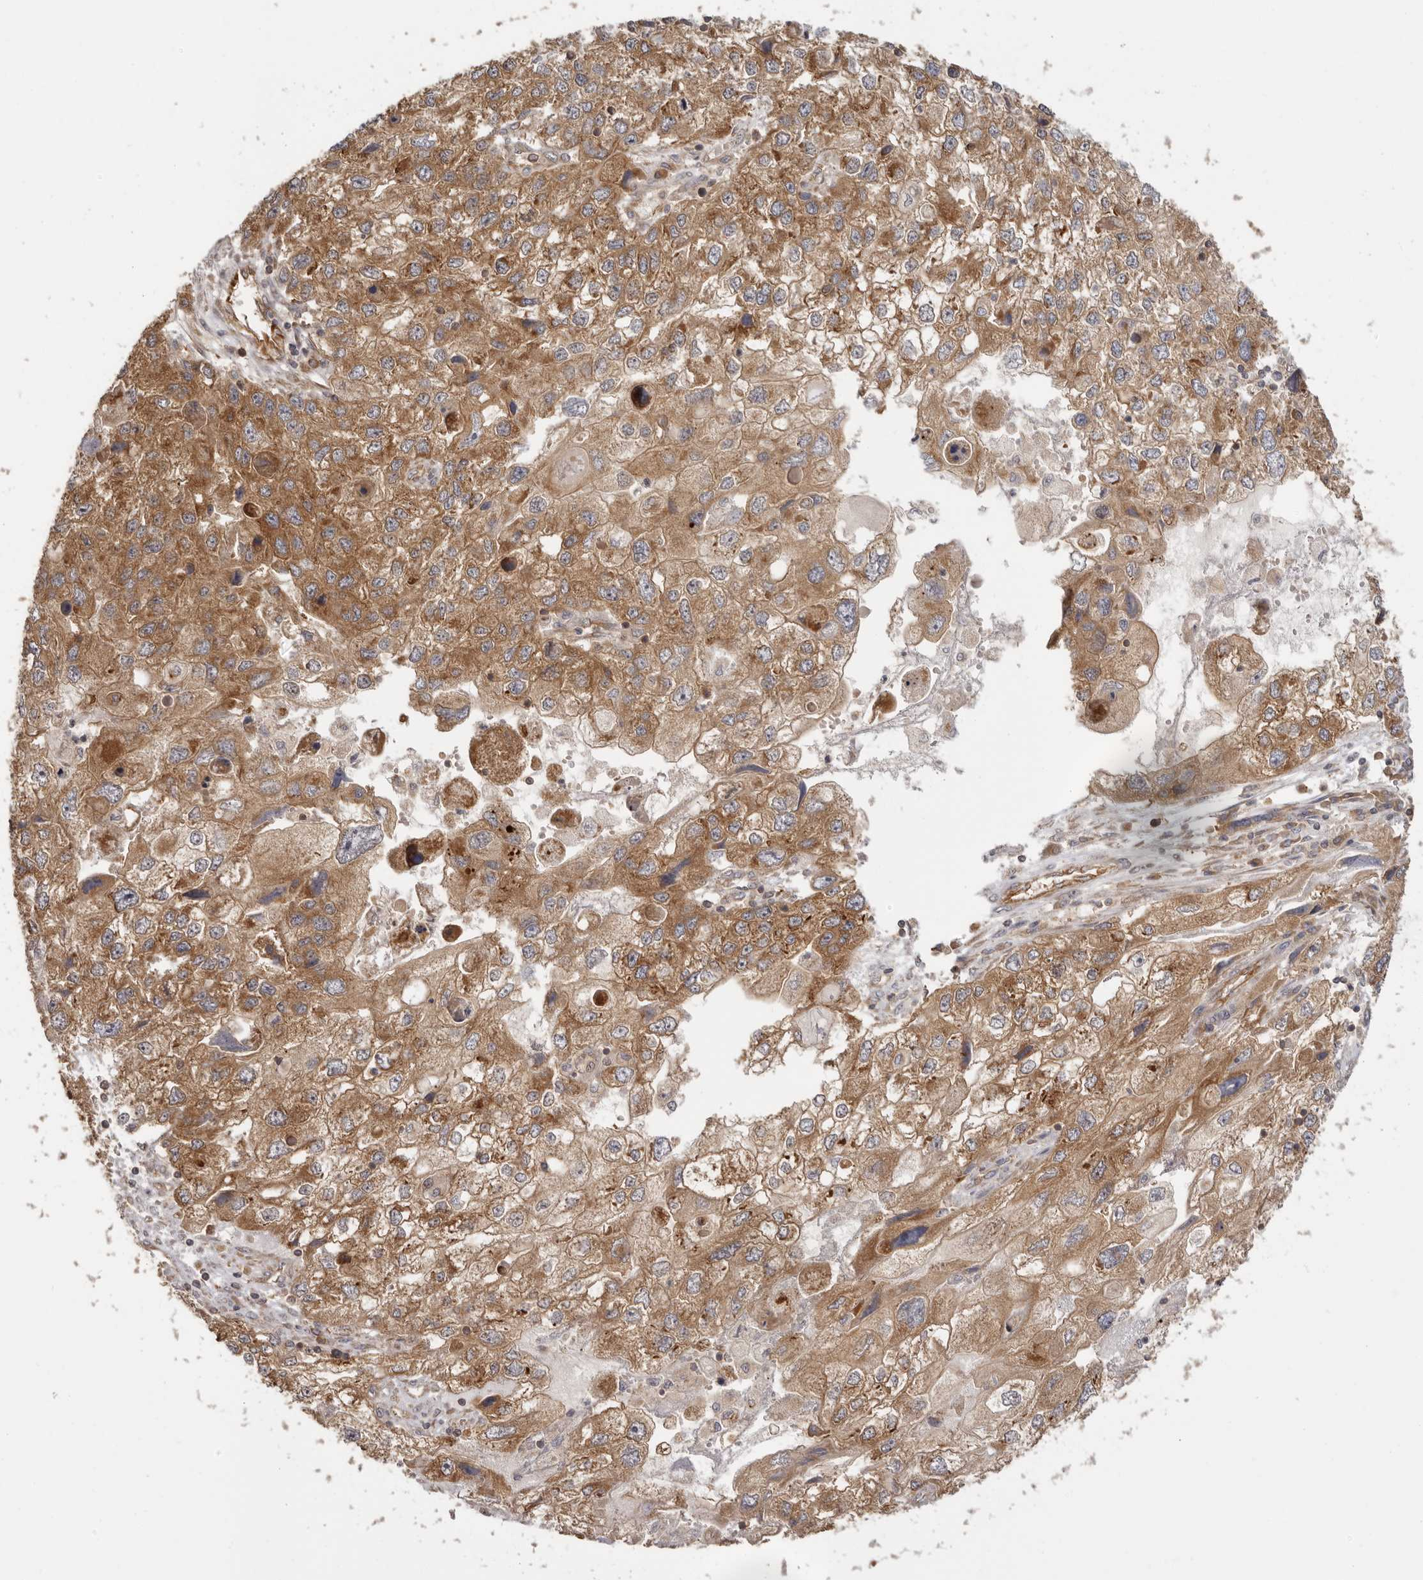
{"staining": {"intensity": "moderate", "quantity": ">75%", "location": "cytoplasmic/membranous"}, "tissue": "endometrial cancer", "cell_type": "Tumor cells", "image_type": "cancer", "snomed": [{"axis": "morphology", "description": "Adenocarcinoma, NOS"}, {"axis": "topography", "description": "Endometrium"}], "caption": "Adenocarcinoma (endometrial) tissue shows moderate cytoplasmic/membranous expression in about >75% of tumor cells", "gene": "EEF1E1", "patient": {"sex": "female", "age": 49}}